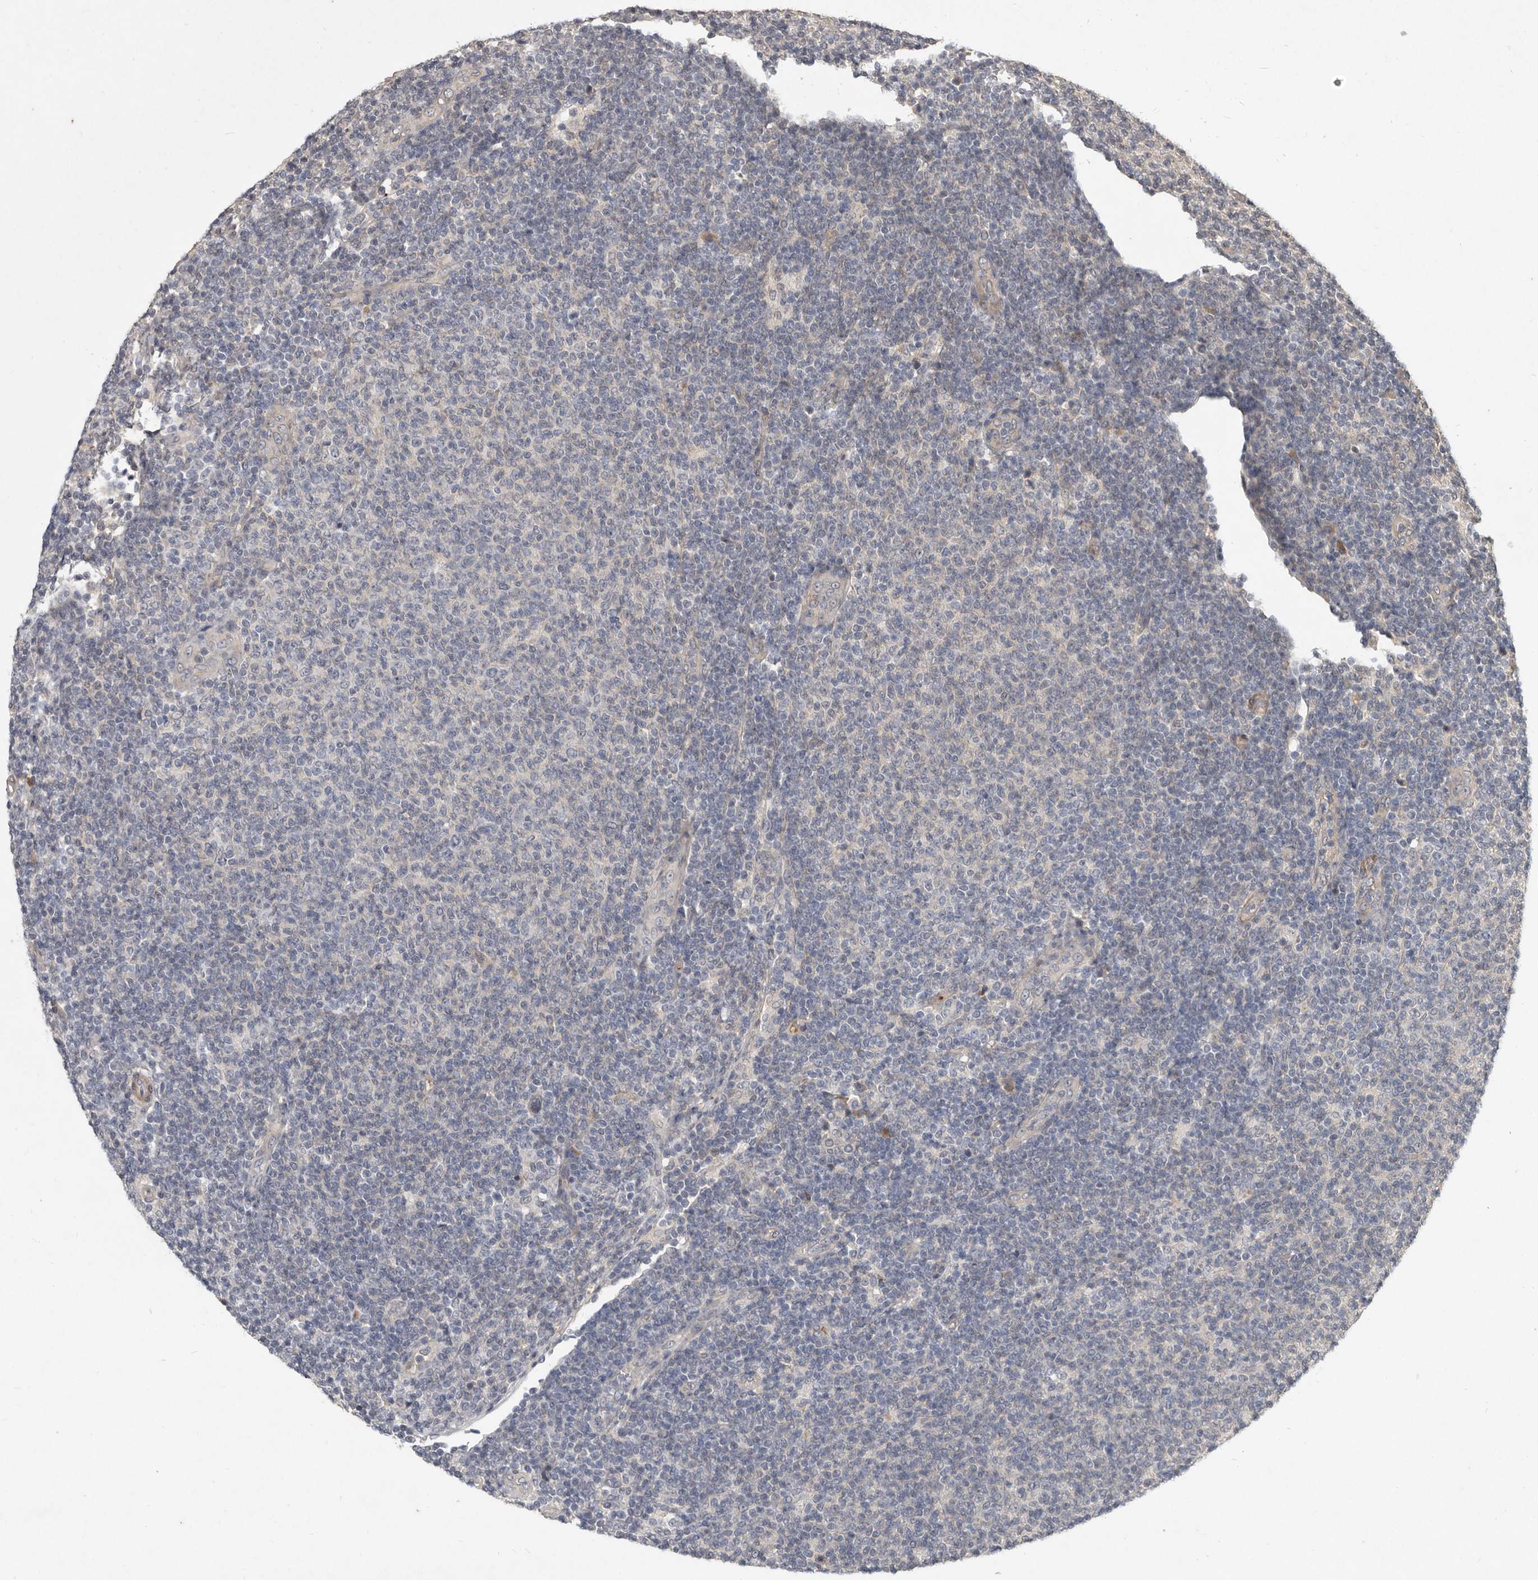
{"staining": {"intensity": "negative", "quantity": "none", "location": "none"}, "tissue": "lymphoma", "cell_type": "Tumor cells", "image_type": "cancer", "snomed": [{"axis": "morphology", "description": "Malignant lymphoma, non-Hodgkin's type, Low grade"}, {"axis": "topography", "description": "Lymph node"}], "caption": "Lymphoma stained for a protein using IHC shows no staining tumor cells.", "gene": "DNAJC28", "patient": {"sex": "male", "age": 66}}